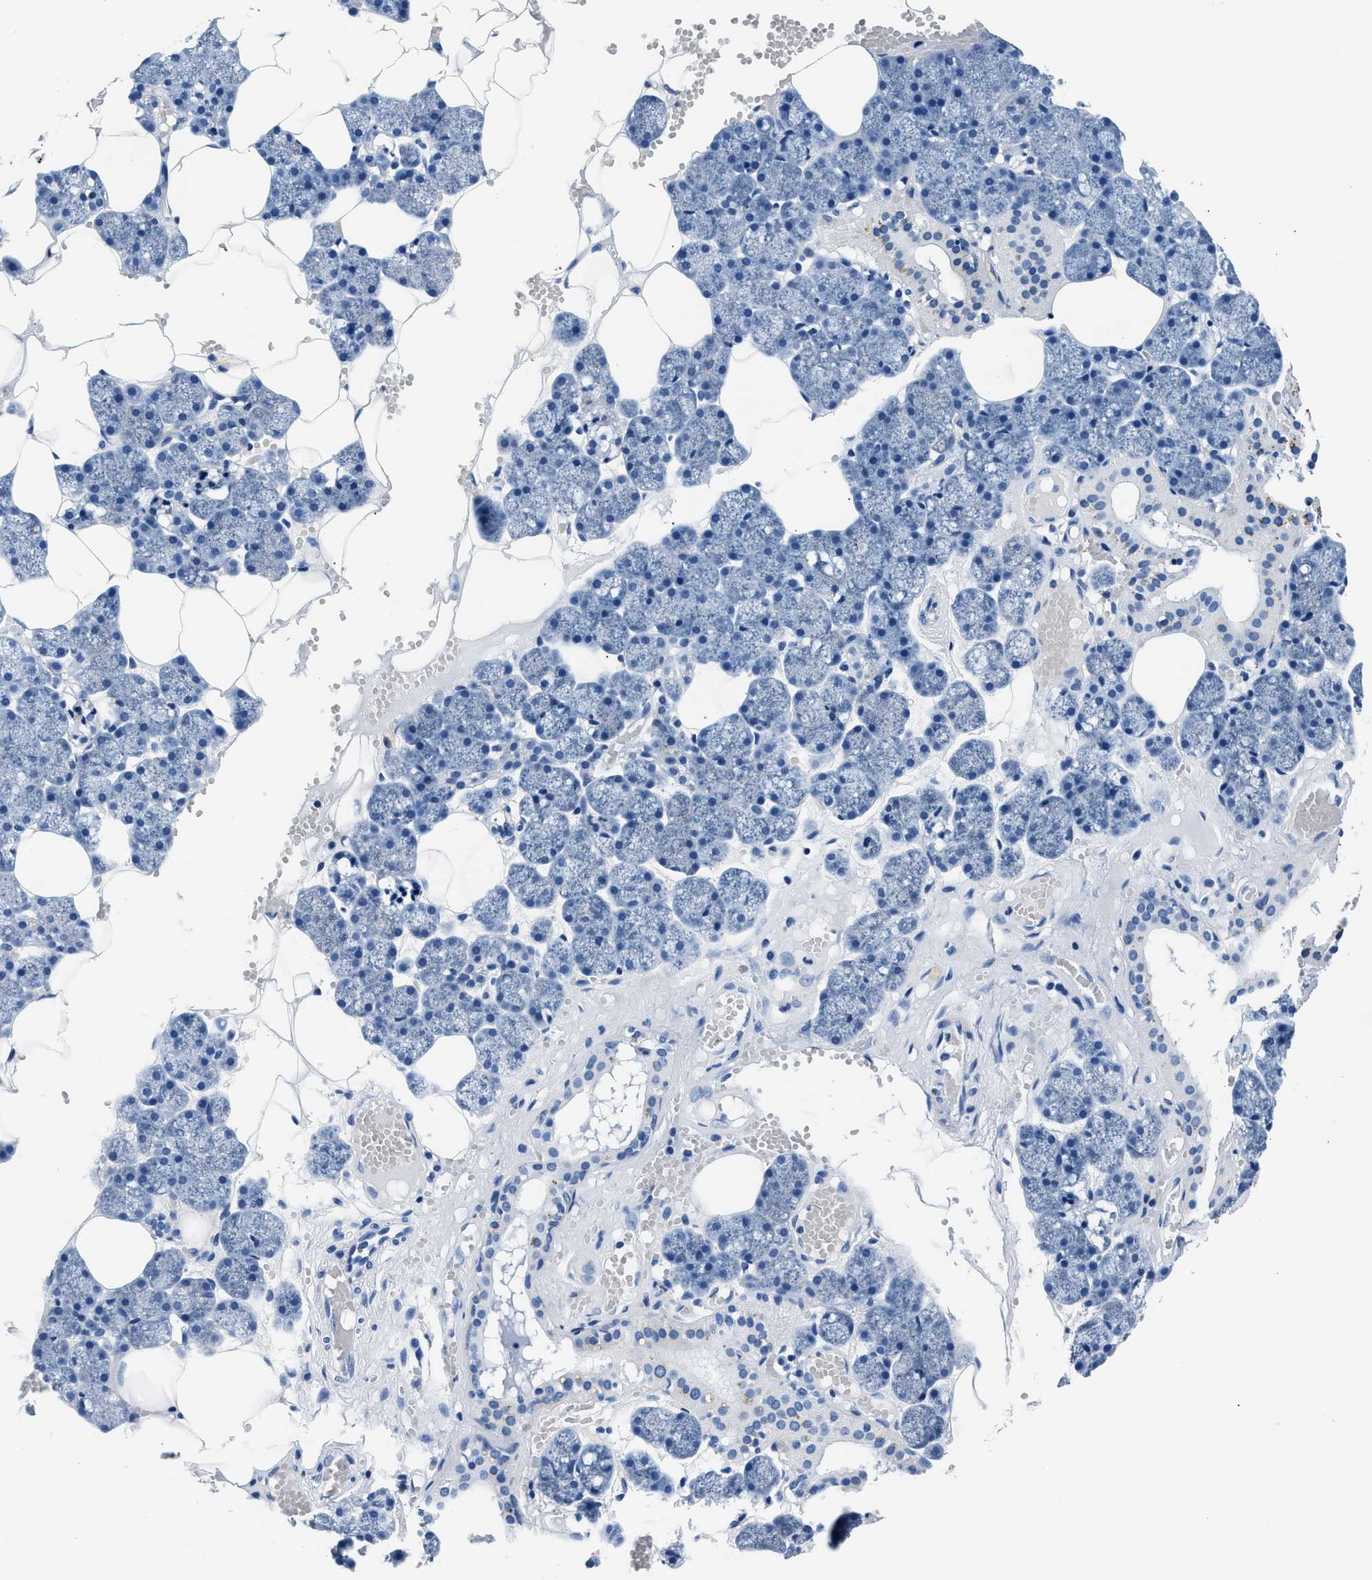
{"staining": {"intensity": "negative", "quantity": "none", "location": "none"}, "tissue": "salivary gland", "cell_type": "Glandular cells", "image_type": "normal", "snomed": [{"axis": "morphology", "description": "Normal tissue, NOS"}, {"axis": "topography", "description": "Salivary gland"}], "caption": "IHC micrograph of benign human salivary gland stained for a protein (brown), which displays no staining in glandular cells.", "gene": "TNR", "patient": {"sex": "male", "age": 62}}